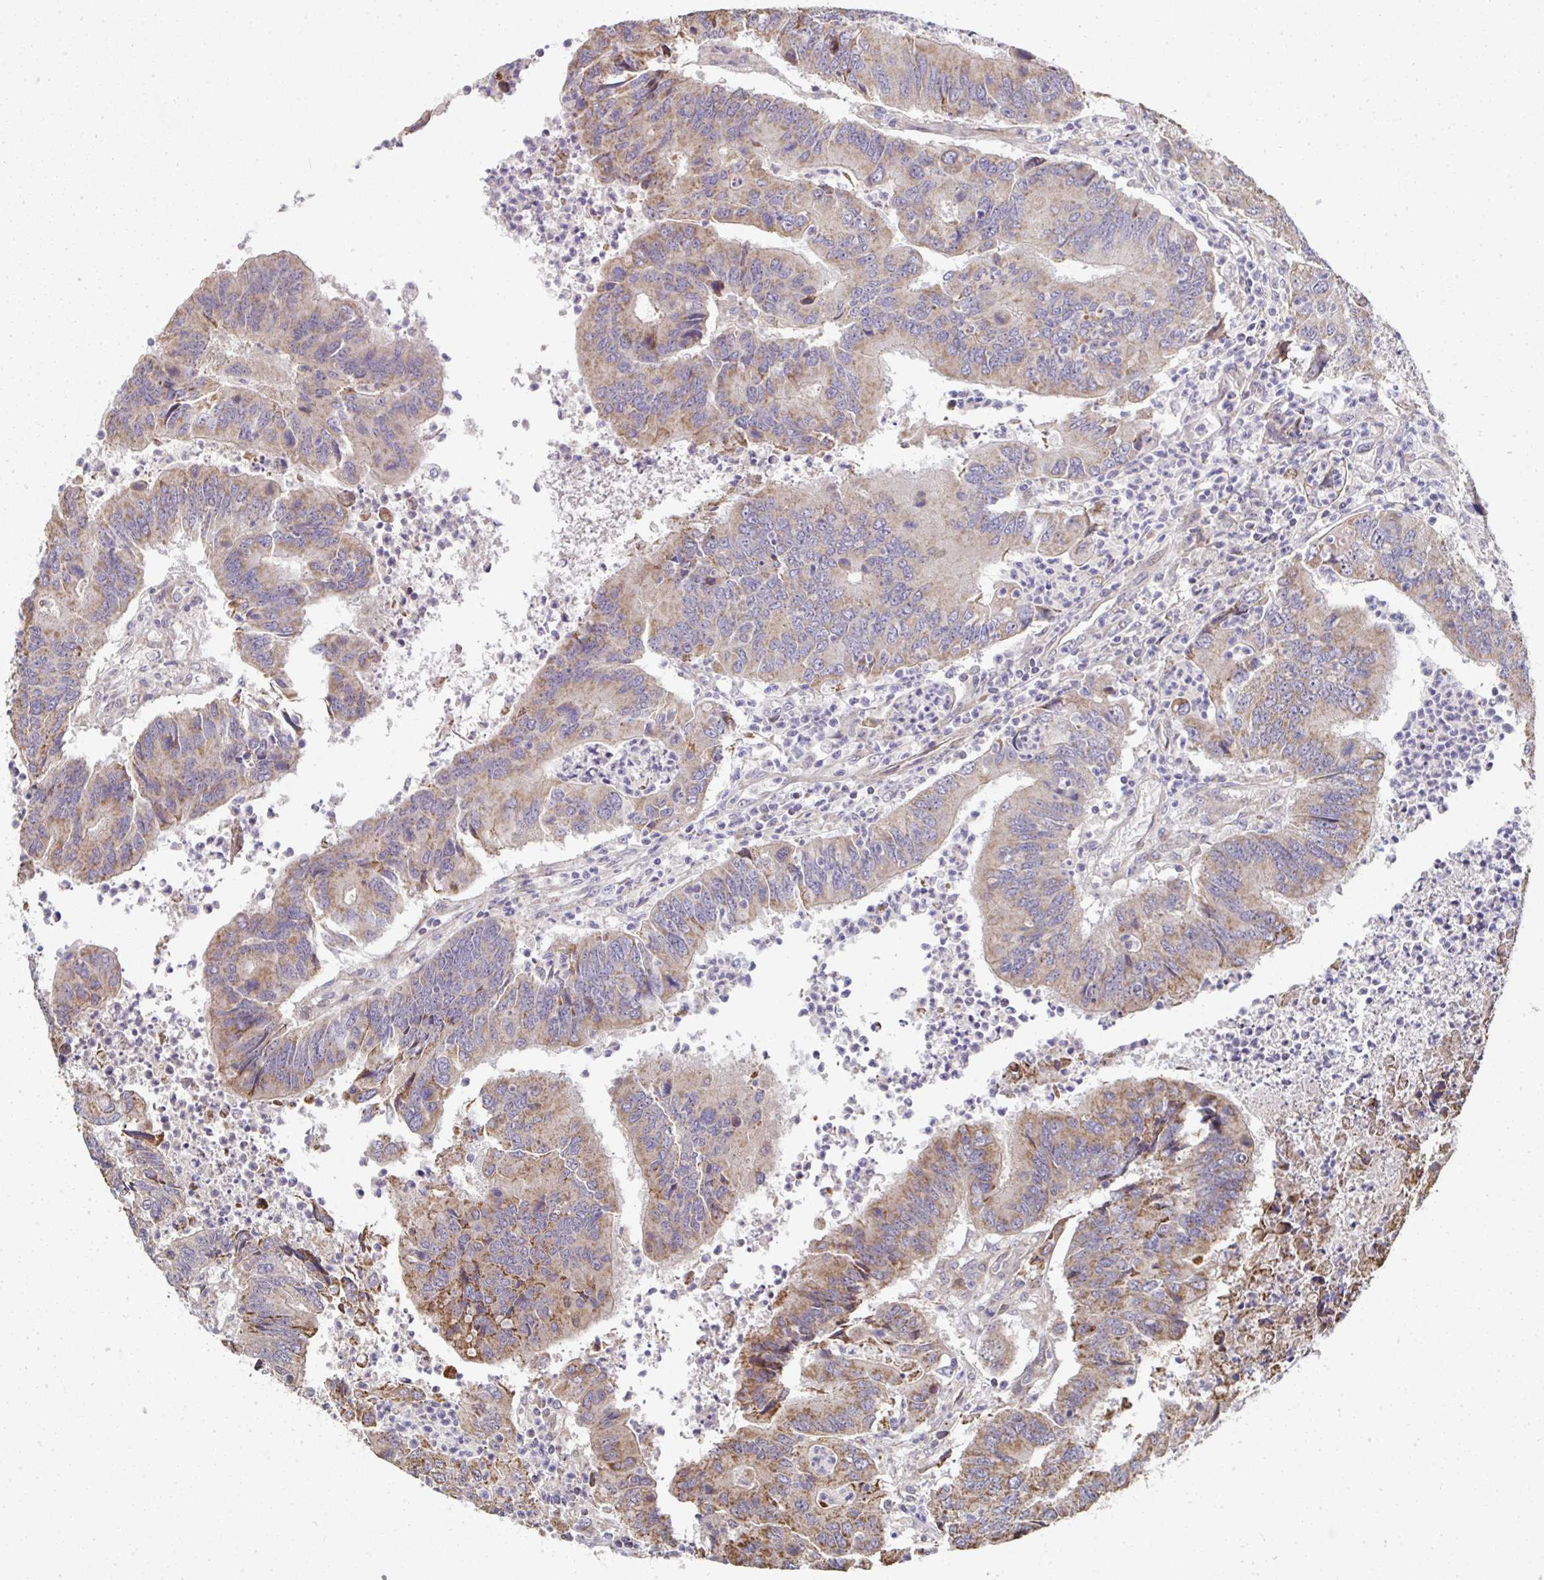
{"staining": {"intensity": "moderate", "quantity": "25%-75%", "location": "cytoplasmic/membranous"}, "tissue": "colorectal cancer", "cell_type": "Tumor cells", "image_type": "cancer", "snomed": [{"axis": "morphology", "description": "Adenocarcinoma, NOS"}, {"axis": "topography", "description": "Colon"}], "caption": "Colorectal cancer (adenocarcinoma) was stained to show a protein in brown. There is medium levels of moderate cytoplasmic/membranous staining in approximately 25%-75% of tumor cells. Immunohistochemistry (ihc) stains the protein in brown and the nuclei are stained blue.", "gene": "AGTPBP1", "patient": {"sex": "female", "age": 67}}